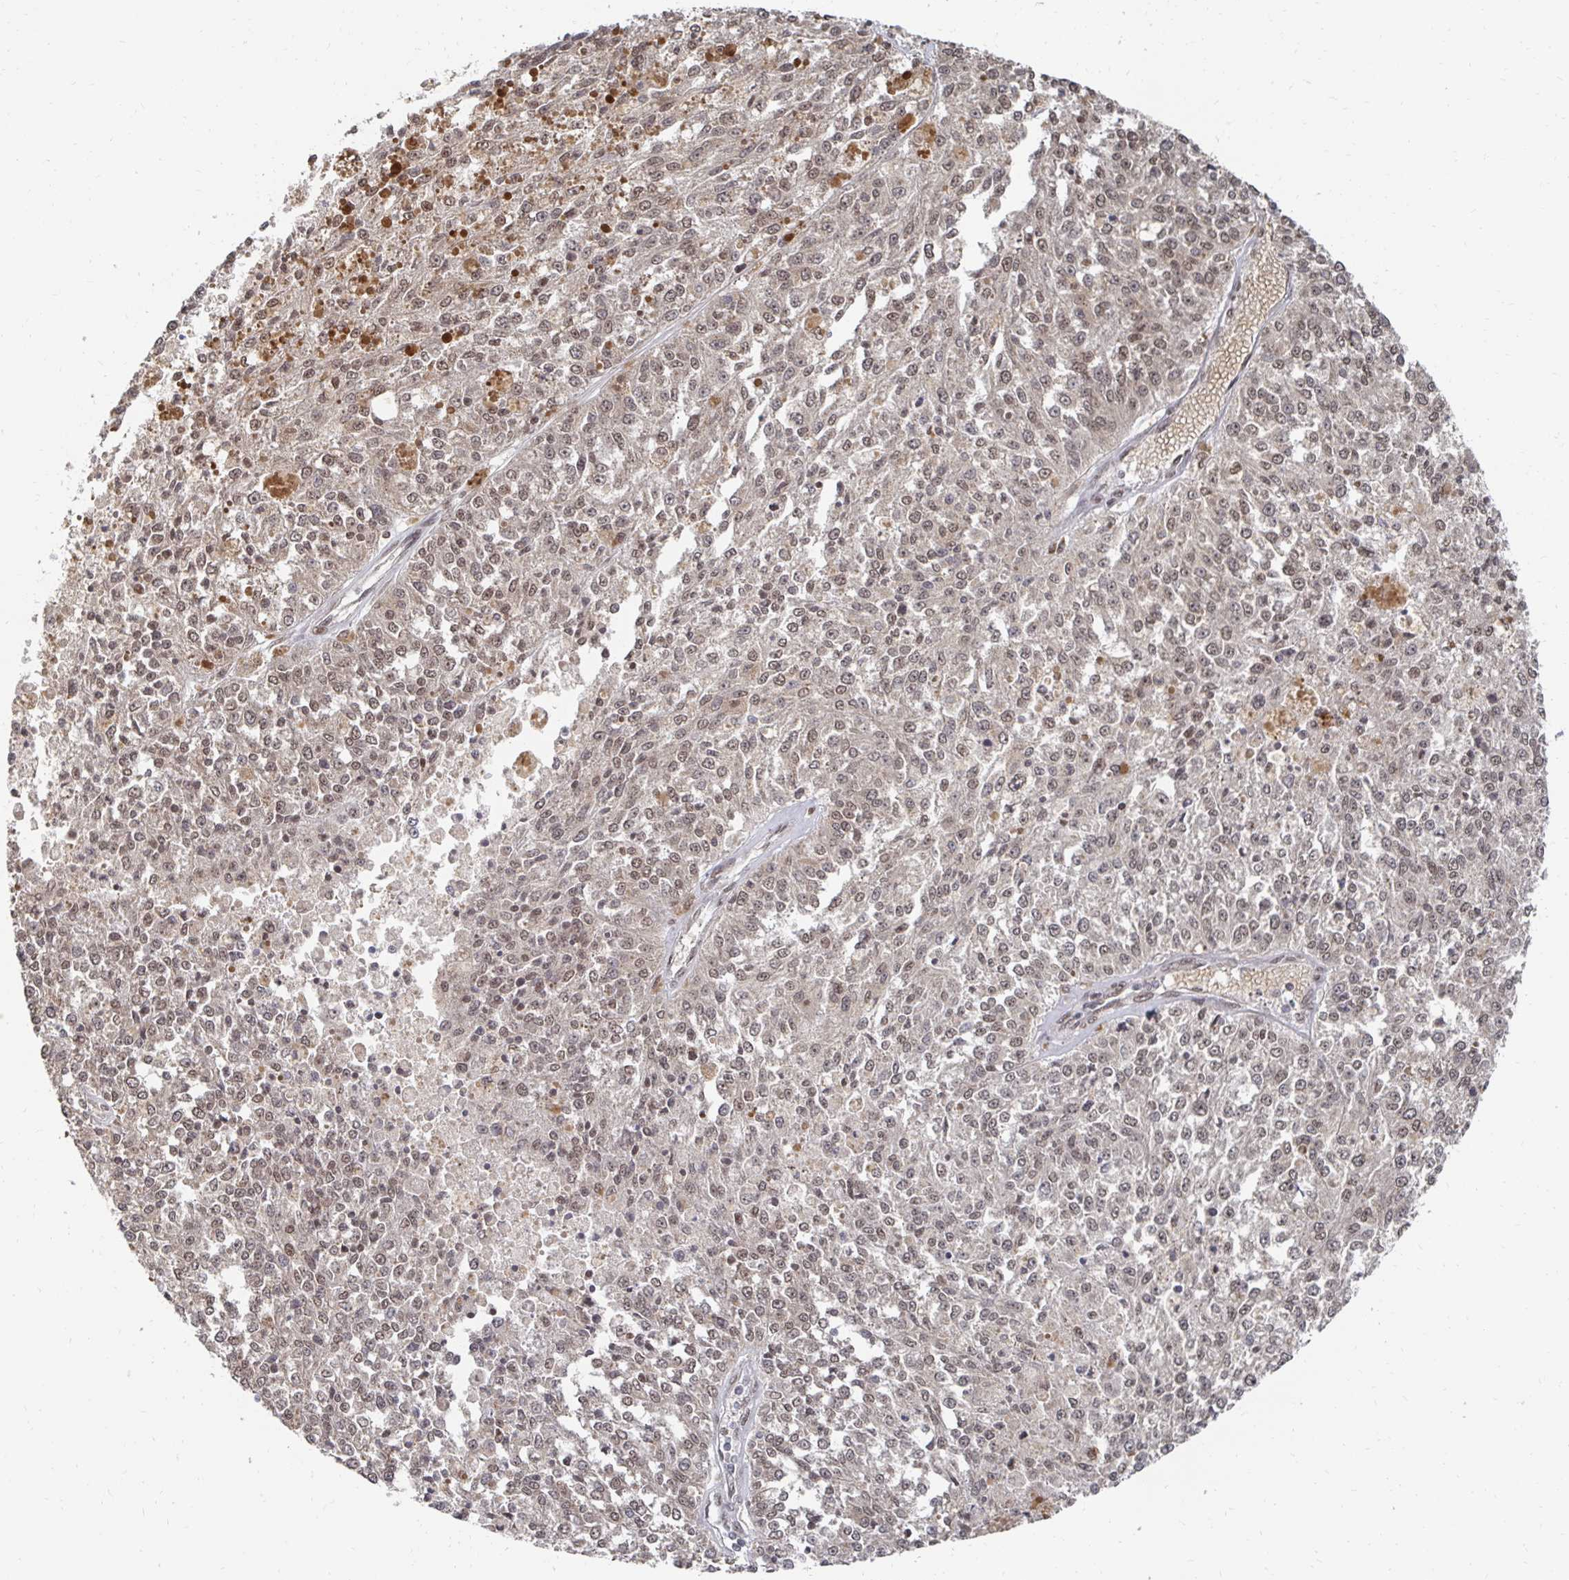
{"staining": {"intensity": "moderate", "quantity": "25%-75%", "location": "nuclear"}, "tissue": "melanoma", "cell_type": "Tumor cells", "image_type": "cancer", "snomed": [{"axis": "morphology", "description": "Malignant melanoma, Metastatic site"}, {"axis": "topography", "description": "Lymph node"}], "caption": "Tumor cells demonstrate moderate nuclear expression in approximately 25%-75% of cells in melanoma. The protein of interest is stained brown, and the nuclei are stained in blue (DAB IHC with brightfield microscopy, high magnification).", "gene": "GTF3C6", "patient": {"sex": "female", "age": 64}}